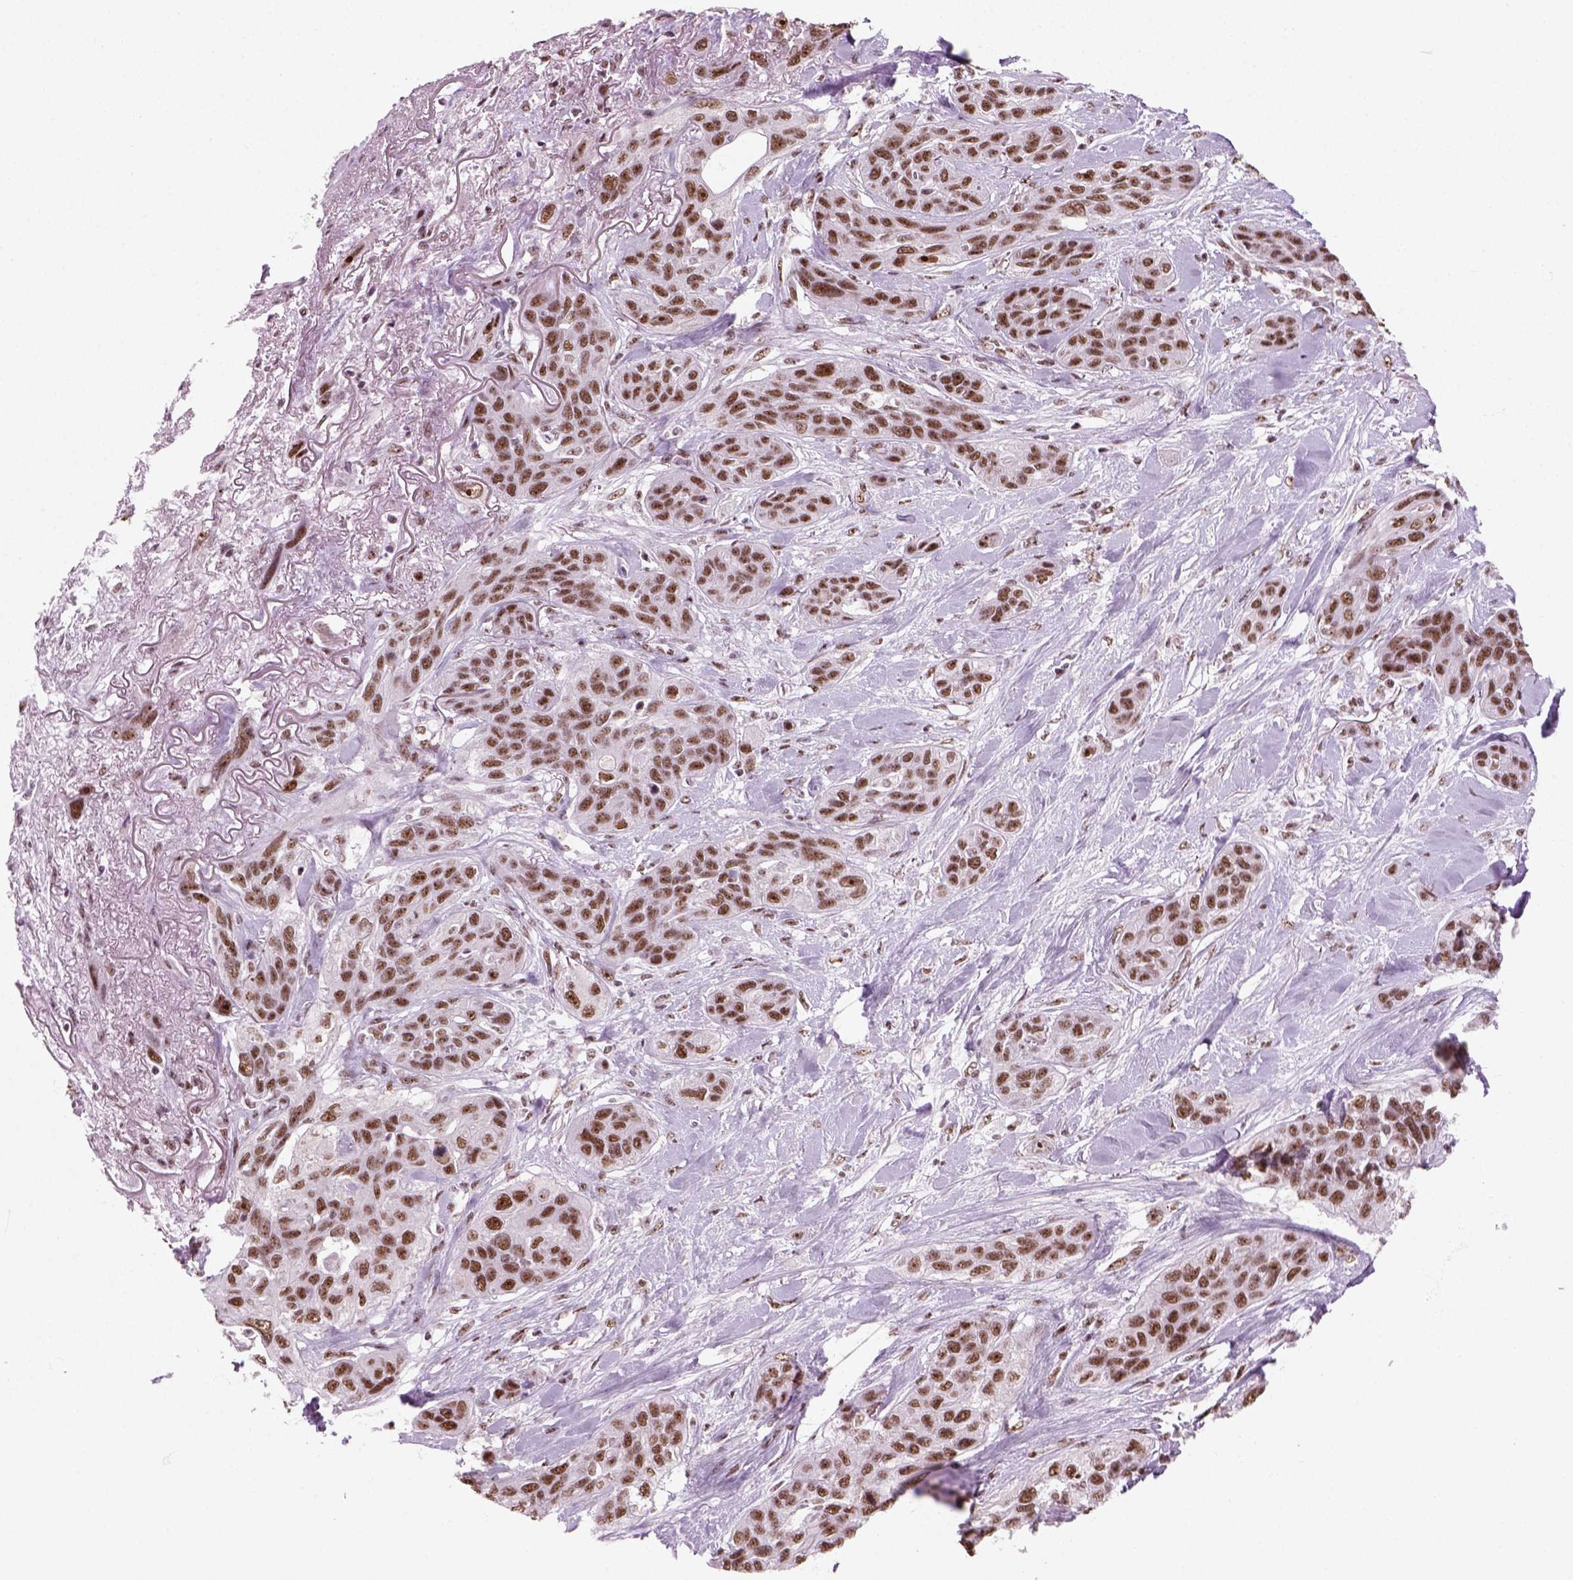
{"staining": {"intensity": "moderate", "quantity": ">75%", "location": "nuclear"}, "tissue": "lung cancer", "cell_type": "Tumor cells", "image_type": "cancer", "snomed": [{"axis": "morphology", "description": "Squamous cell carcinoma, NOS"}, {"axis": "topography", "description": "Lung"}], "caption": "Approximately >75% of tumor cells in lung cancer demonstrate moderate nuclear protein positivity as visualized by brown immunohistochemical staining.", "gene": "GTF2F1", "patient": {"sex": "female", "age": 70}}